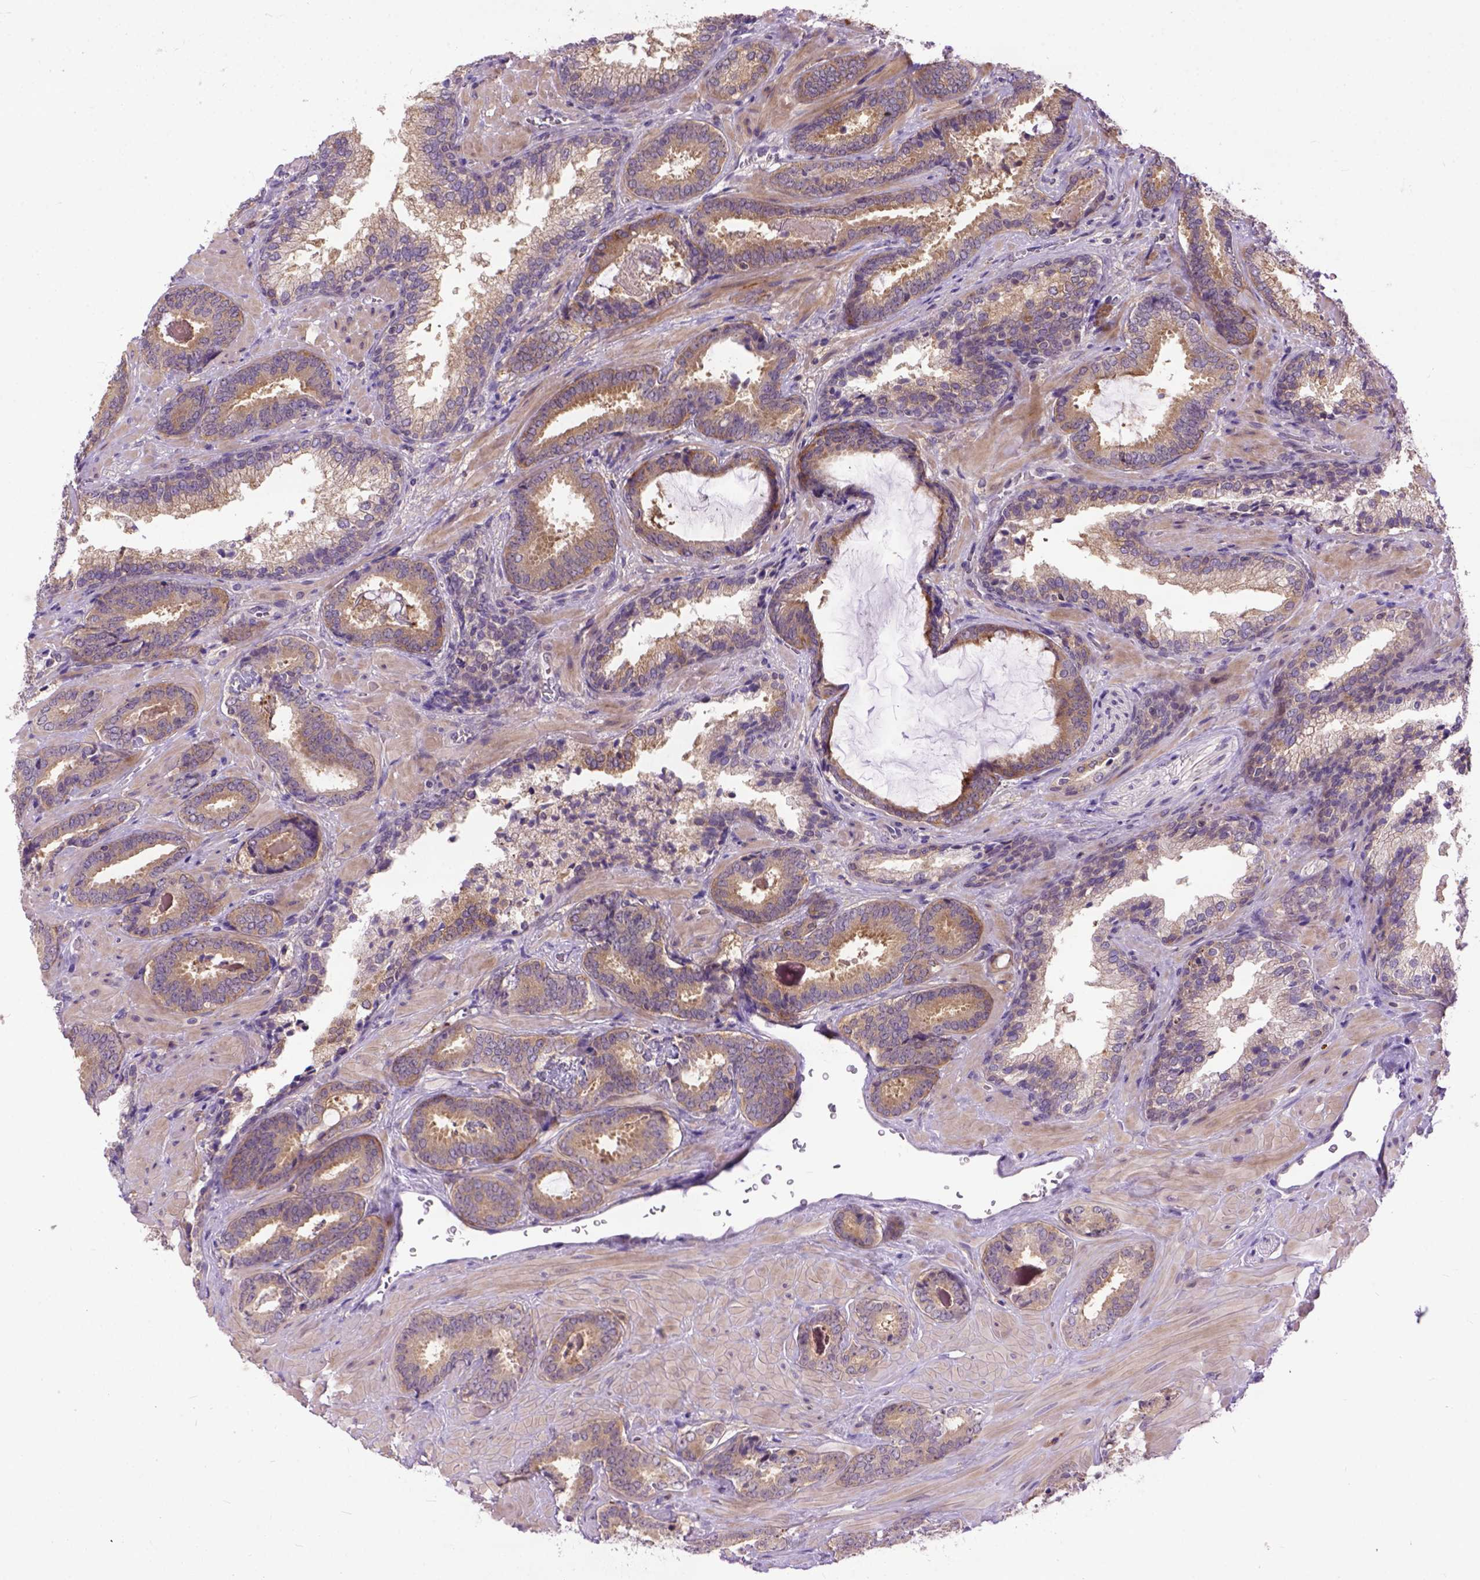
{"staining": {"intensity": "moderate", "quantity": ">75%", "location": "cytoplasmic/membranous"}, "tissue": "prostate cancer", "cell_type": "Tumor cells", "image_type": "cancer", "snomed": [{"axis": "morphology", "description": "Adenocarcinoma, Low grade"}, {"axis": "topography", "description": "Prostate"}], "caption": "A brown stain highlights moderate cytoplasmic/membranous positivity of a protein in prostate adenocarcinoma (low-grade) tumor cells.", "gene": "CPNE1", "patient": {"sex": "male", "age": 61}}